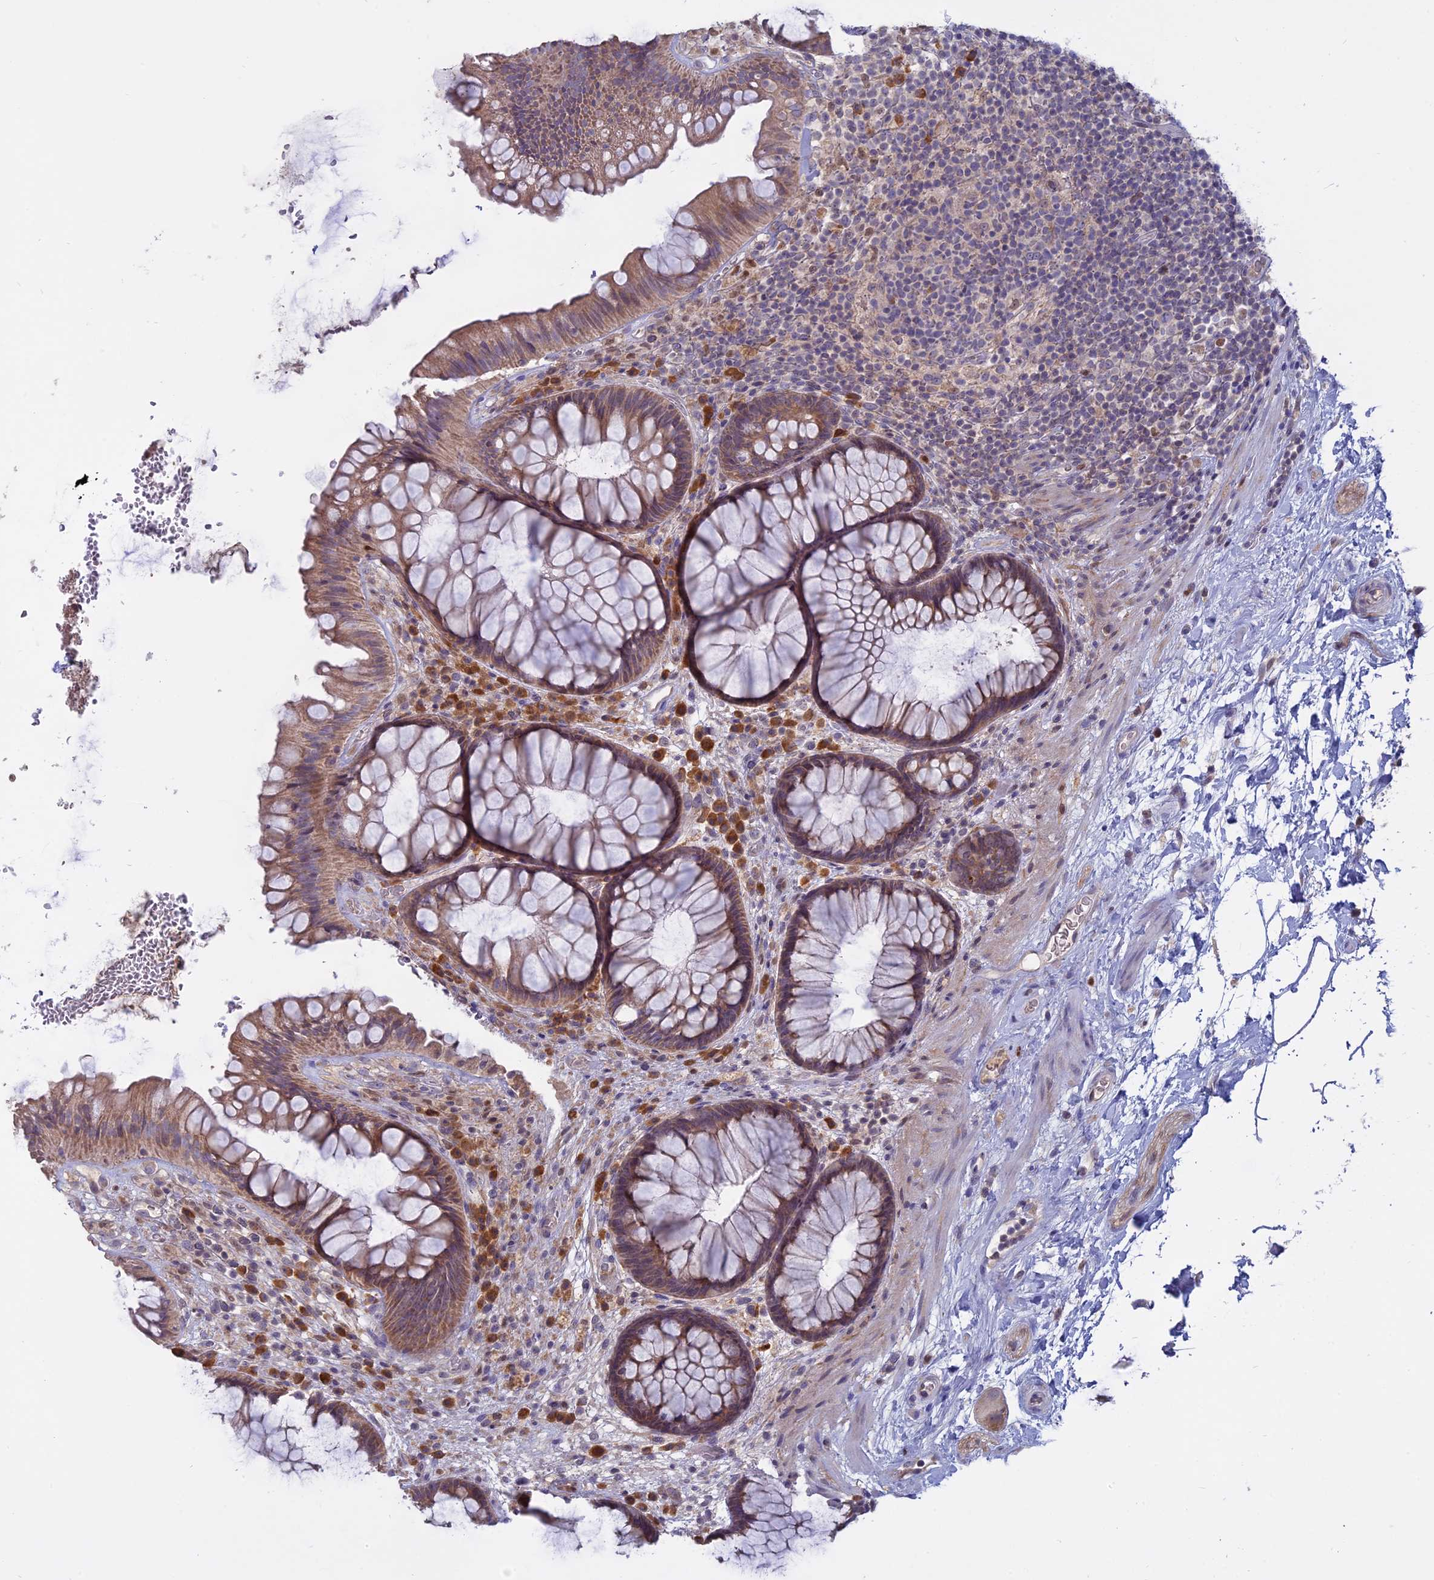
{"staining": {"intensity": "moderate", "quantity": ">75%", "location": "cytoplasmic/membranous"}, "tissue": "rectum", "cell_type": "Glandular cells", "image_type": "normal", "snomed": [{"axis": "morphology", "description": "Normal tissue, NOS"}, {"axis": "topography", "description": "Rectum"}], "caption": "The histopathology image displays immunohistochemical staining of unremarkable rectum. There is moderate cytoplasmic/membranous positivity is appreciated in about >75% of glandular cells.", "gene": "TMEM208", "patient": {"sex": "male", "age": 51}}